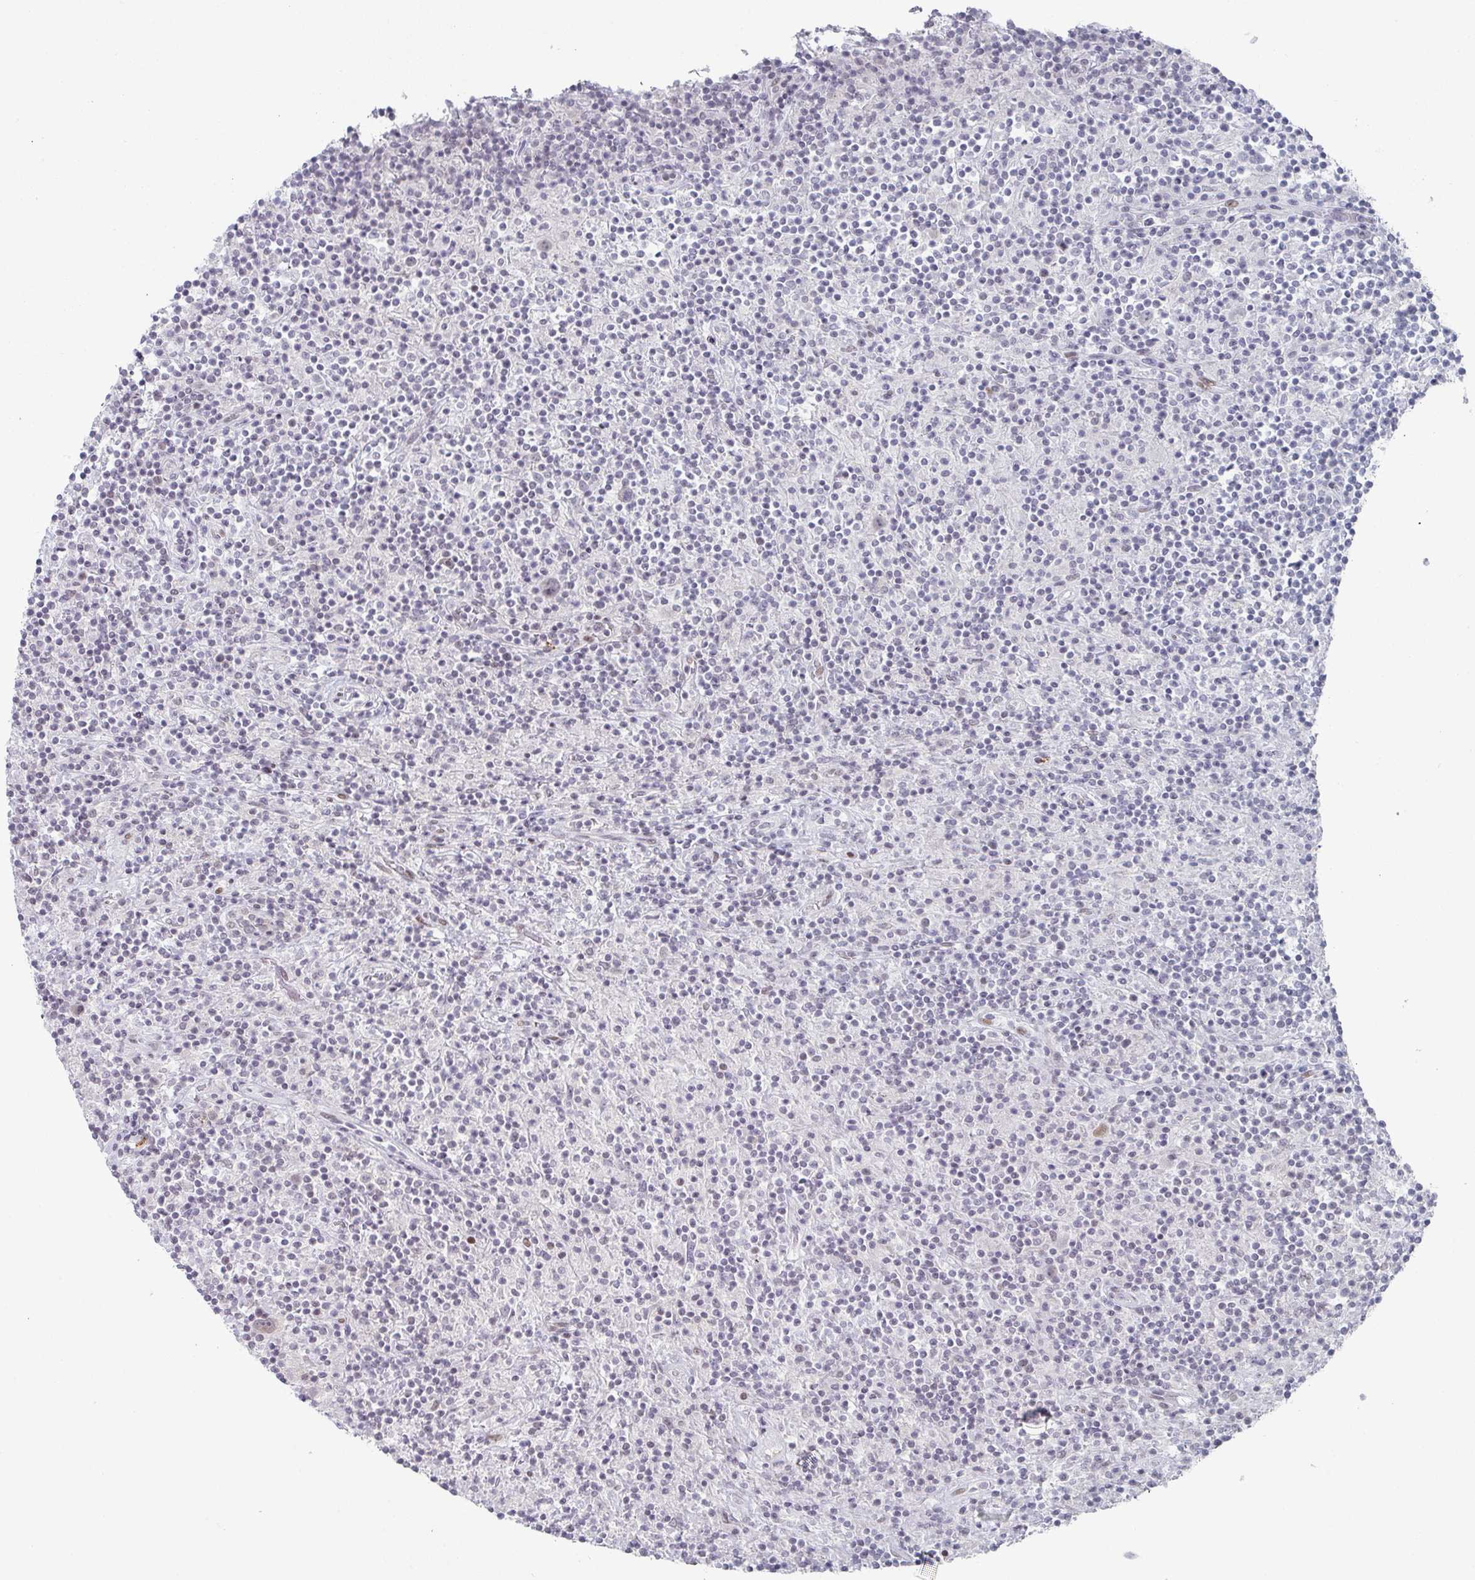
{"staining": {"intensity": "negative", "quantity": "none", "location": "none"}, "tissue": "lymphoma", "cell_type": "Tumor cells", "image_type": "cancer", "snomed": [{"axis": "morphology", "description": "Hodgkin's disease, NOS"}, {"axis": "topography", "description": "Lymph node"}], "caption": "This is an immunohistochemistry (IHC) histopathology image of Hodgkin's disease. There is no staining in tumor cells.", "gene": "LIN54", "patient": {"sex": "male", "age": 70}}